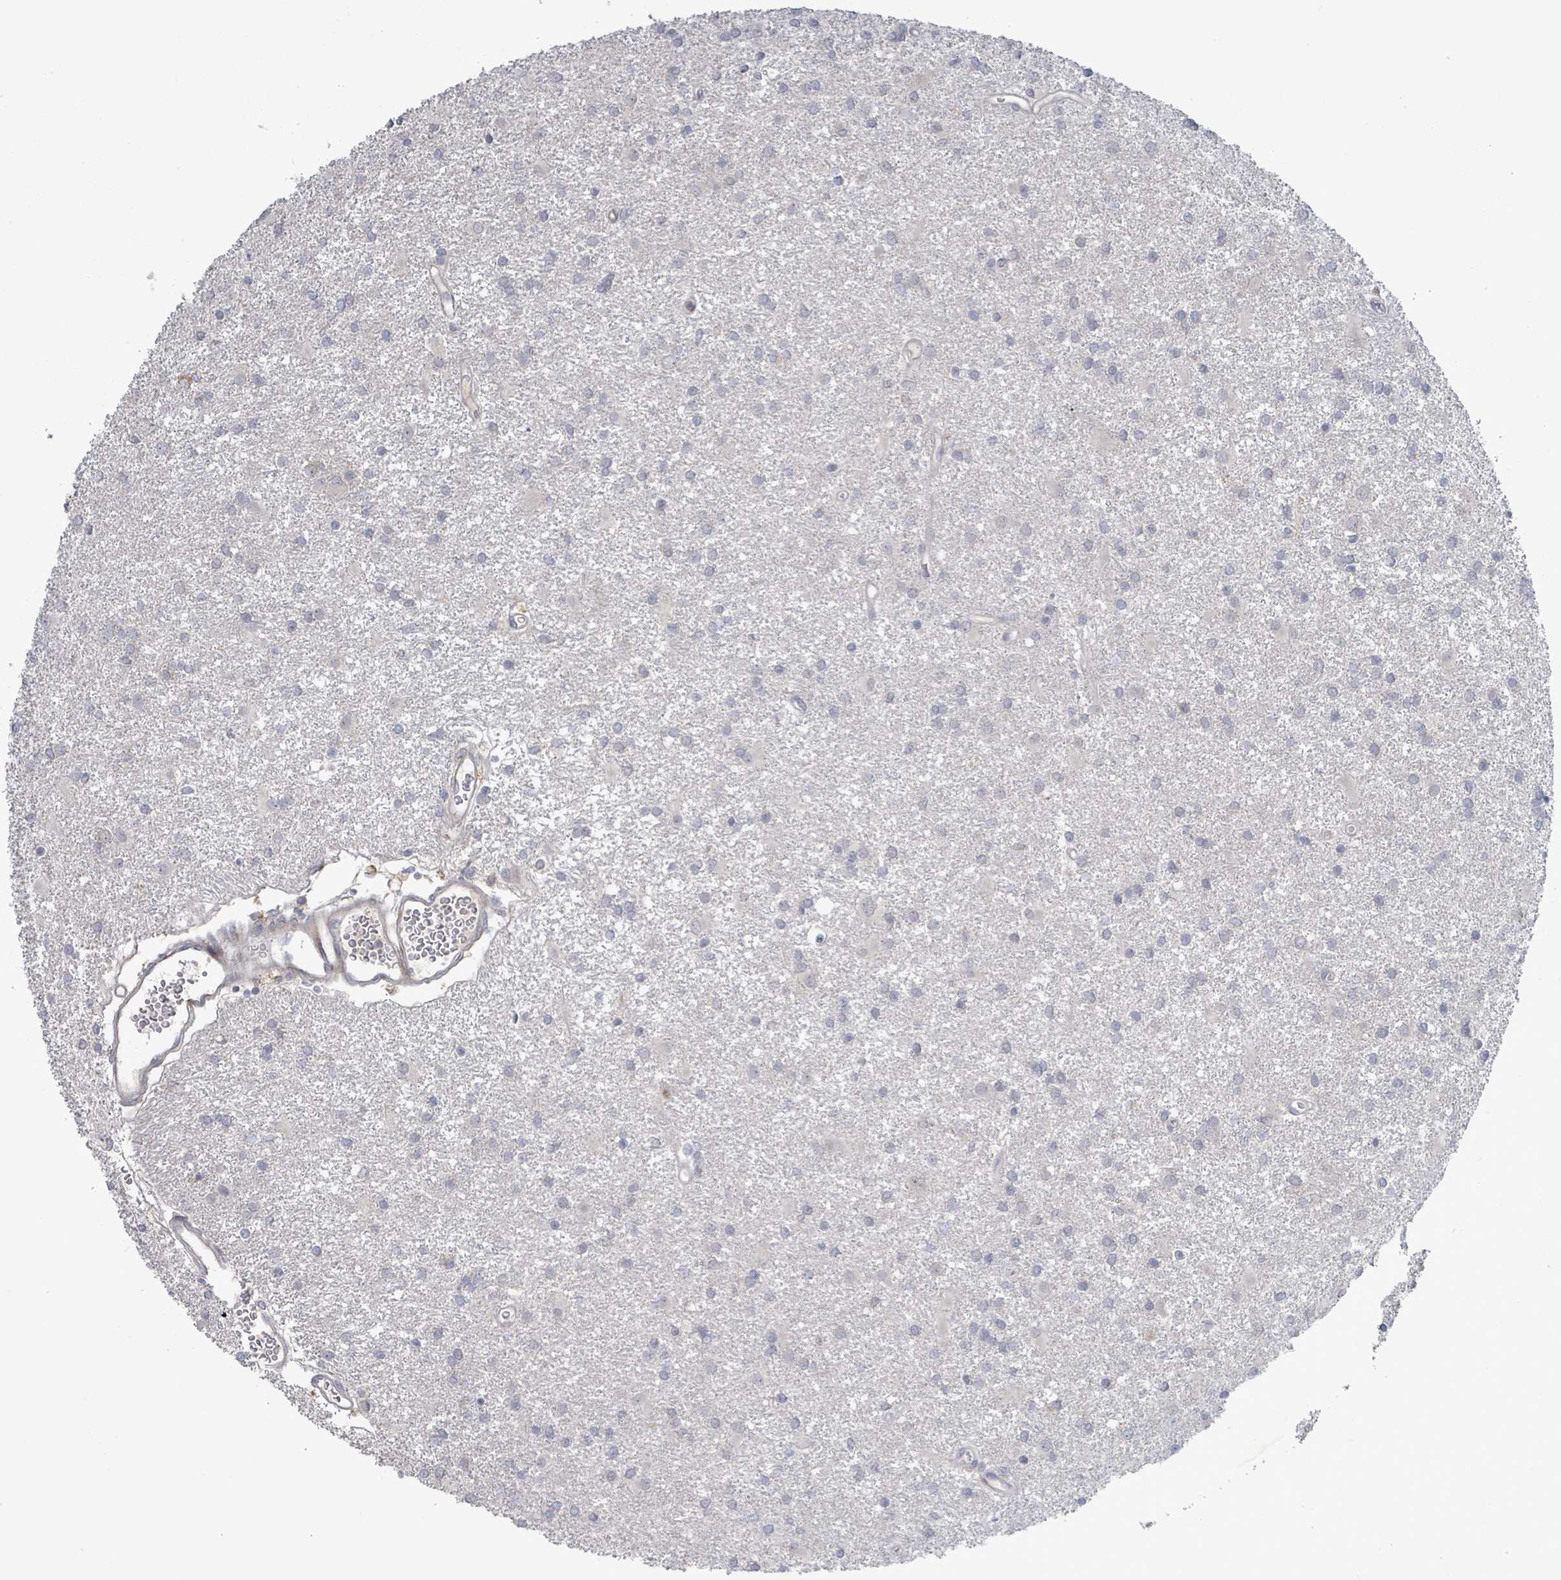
{"staining": {"intensity": "negative", "quantity": "none", "location": "none"}, "tissue": "glioma", "cell_type": "Tumor cells", "image_type": "cancer", "snomed": [{"axis": "morphology", "description": "Glioma, malignant, High grade"}, {"axis": "topography", "description": "Brain"}], "caption": "Immunohistochemical staining of glioma demonstrates no significant expression in tumor cells. Nuclei are stained in blue.", "gene": "SLIT3", "patient": {"sex": "female", "age": 50}}